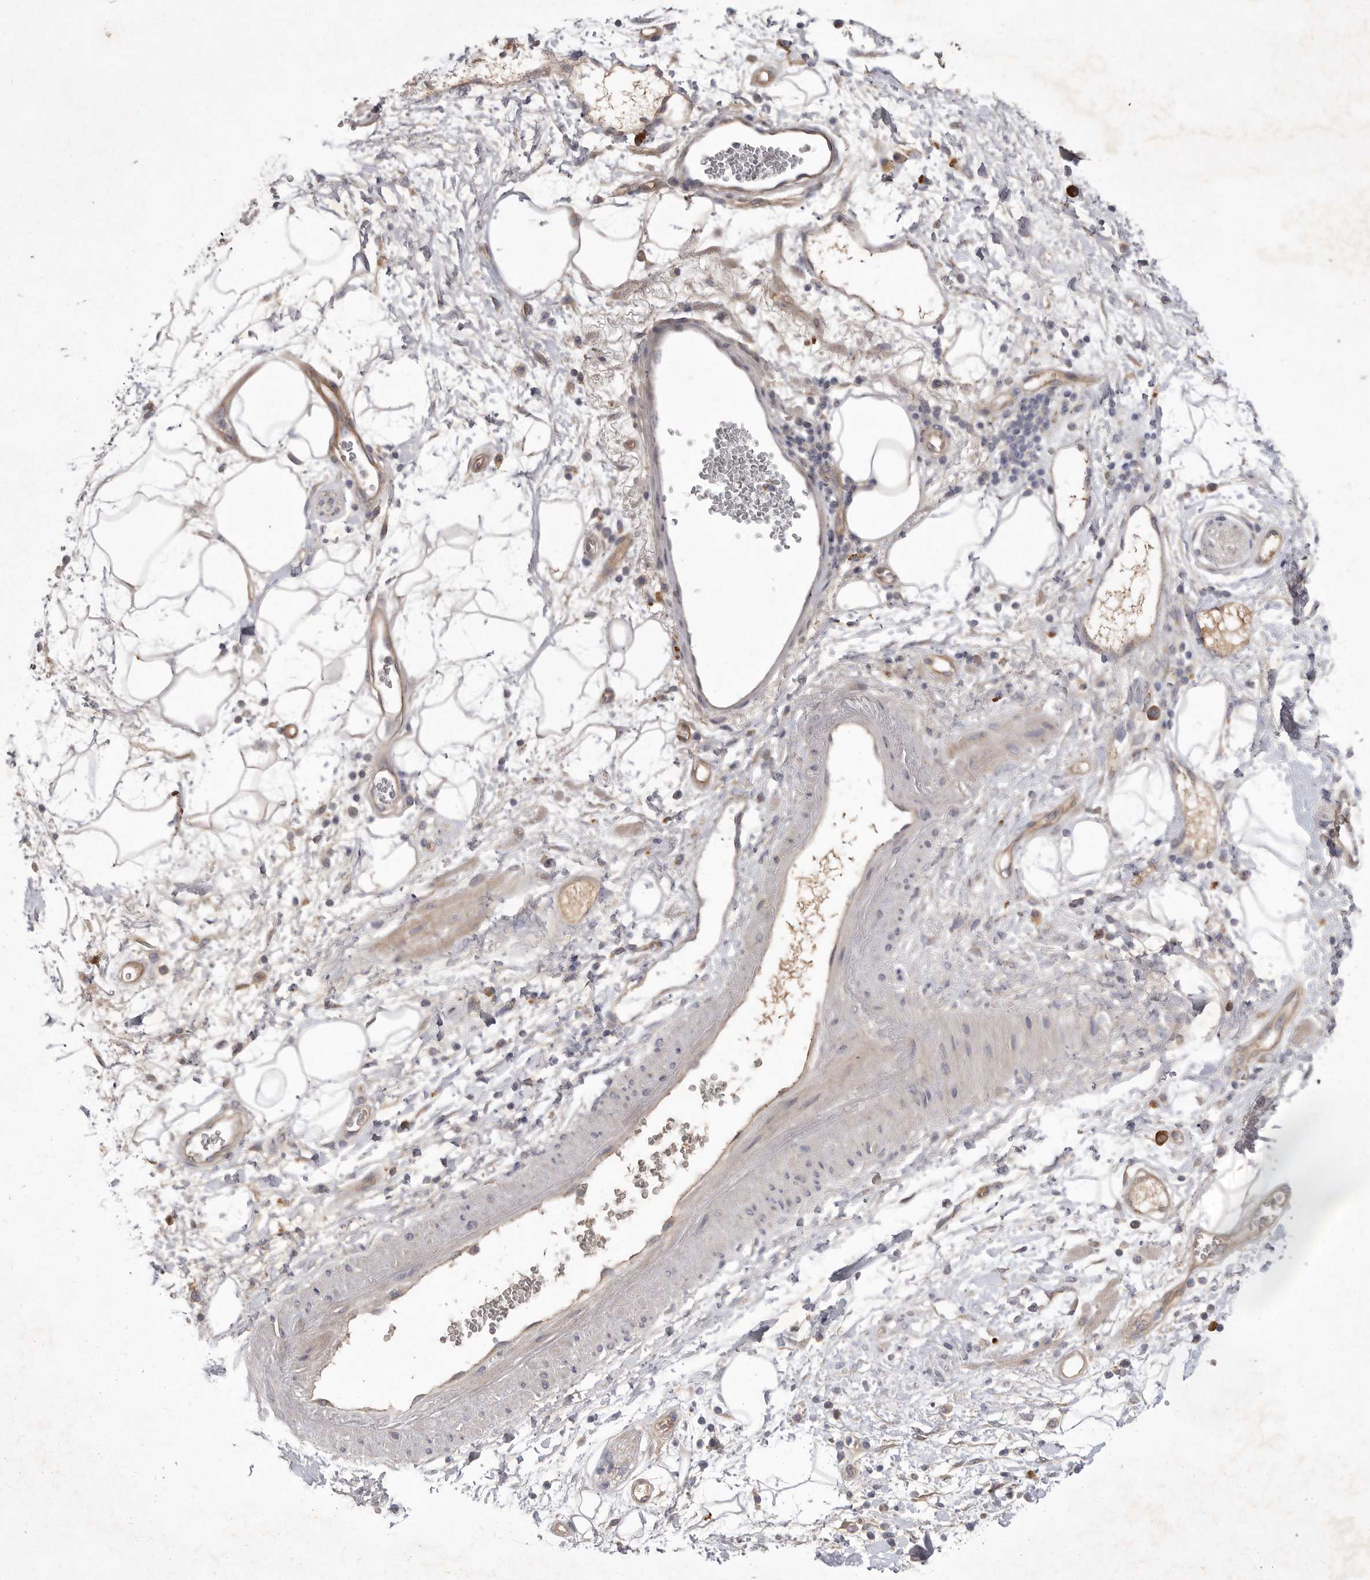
{"staining": {"intensity": "moderate", "quantity": "<25%", "location": "cytoplasmic/membranous"}, "tissue": "adipose tissue", "cell_type": "Adipocytes", "image_type": "normal", "snomed": [{"axis": "morphology", "description": "Normal tissue, NOS"}, {"axis": "morphology", "description": "Adenocarcinoma, NOS"}, {"axis": "topography", "description": "Duodenum"}, {"axis": "topography", "description": "Peripheral nerve tissue"}], "caption": "Benign adipose tissue demonstrates moderate cytoplasmic/membranous staining in about <25% of adipocytes.", "gene": "DHDDS", "patient": {"sex": "female", "age": 60}}